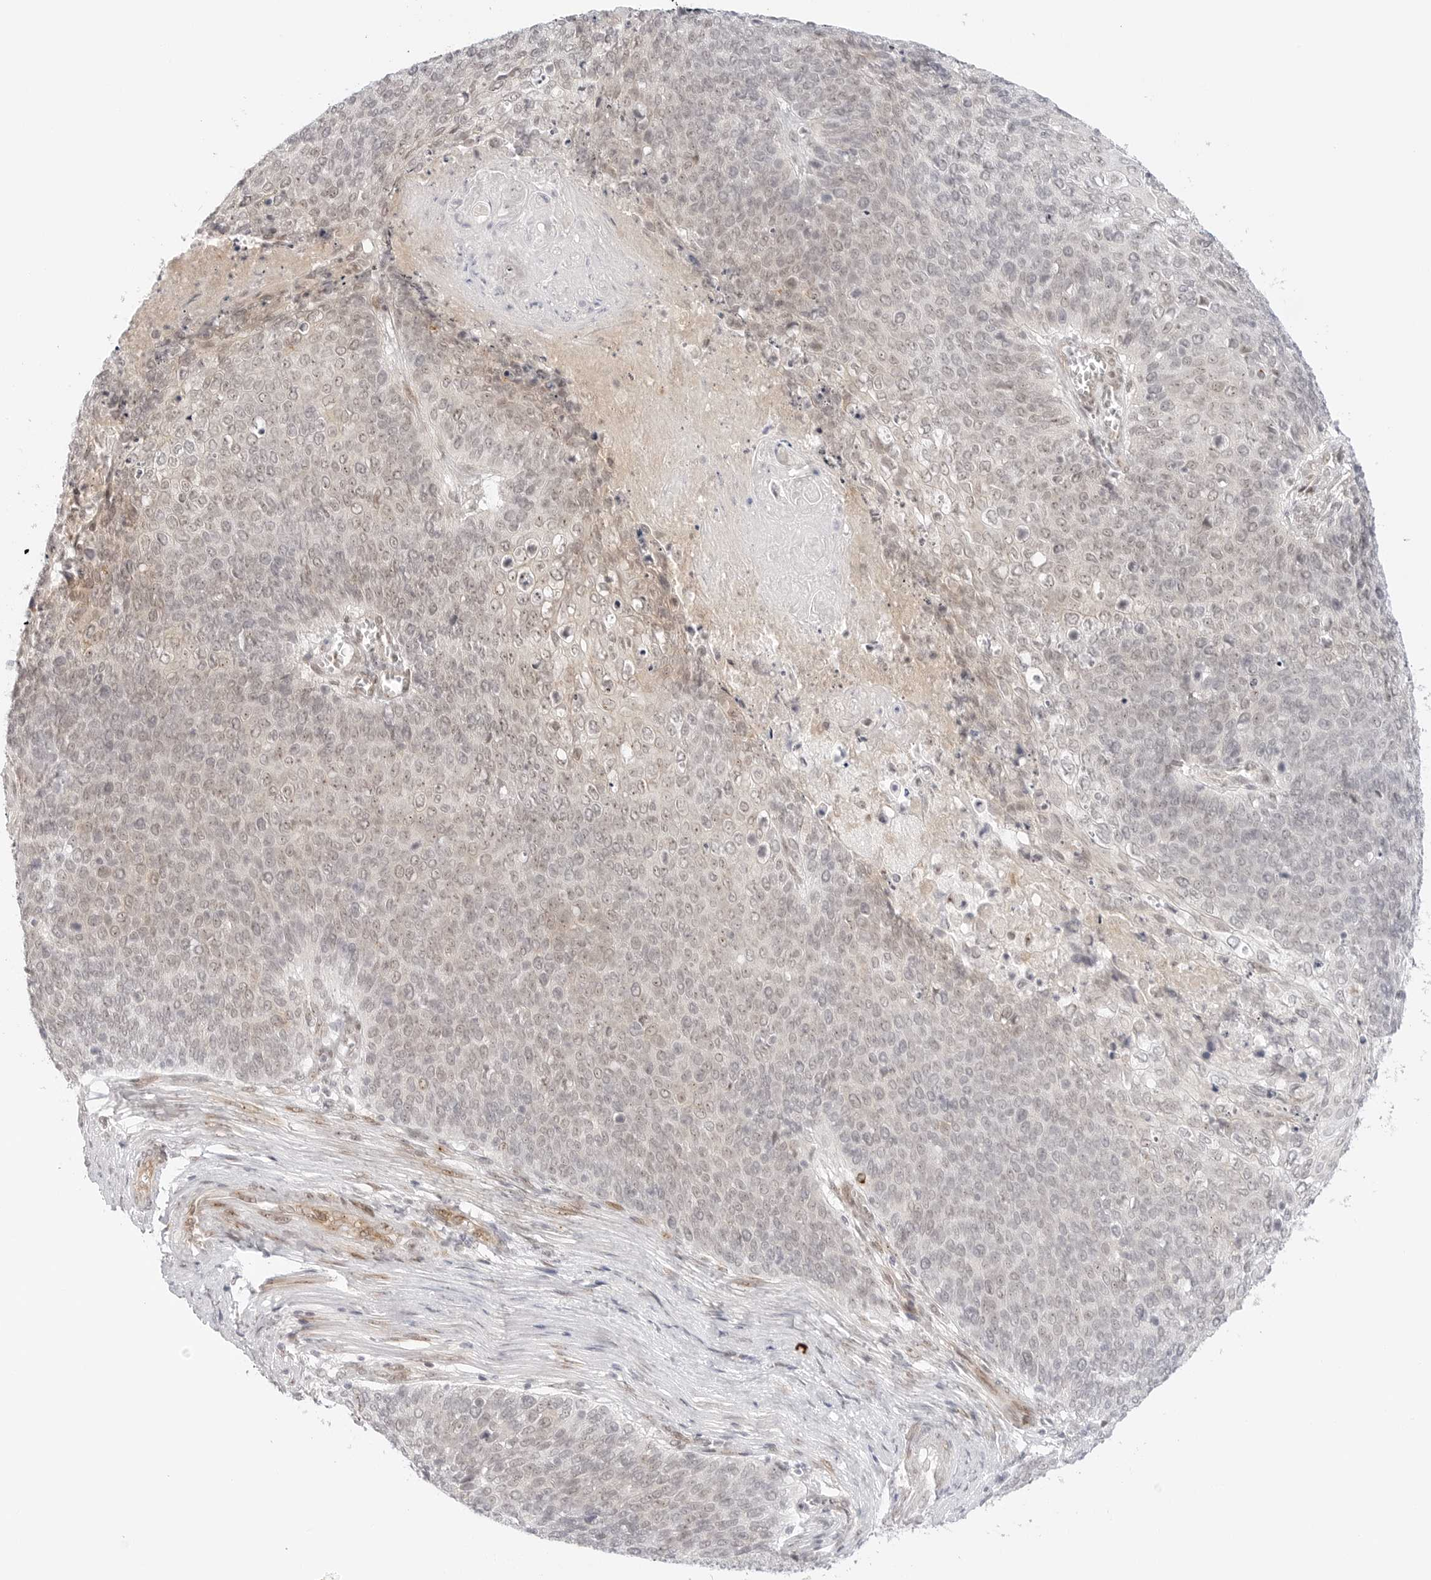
{"staining": {"intensity": "negative", "quantity": "none", "location": "none"}, "tissue": "cervical cancer", "cell_type": "Tumor cells", "image_type": "cancer", "snomed": [{"axis": "morphology", "description": "Squamous cell carcinoma, NOS"}, {"axis": "topography", "description": "Cervix"}], "caption": "Image shows no protein staining in tumor cells of cervical squamous cell carcinoma tissue. (Brightfield microscopy of DAB (3,3'-diaminobenzidine) immunohistochemistry (IHC) at high magnification).", "gene": "HIPK3", "patient": {"sex": "female", "age": 39}}